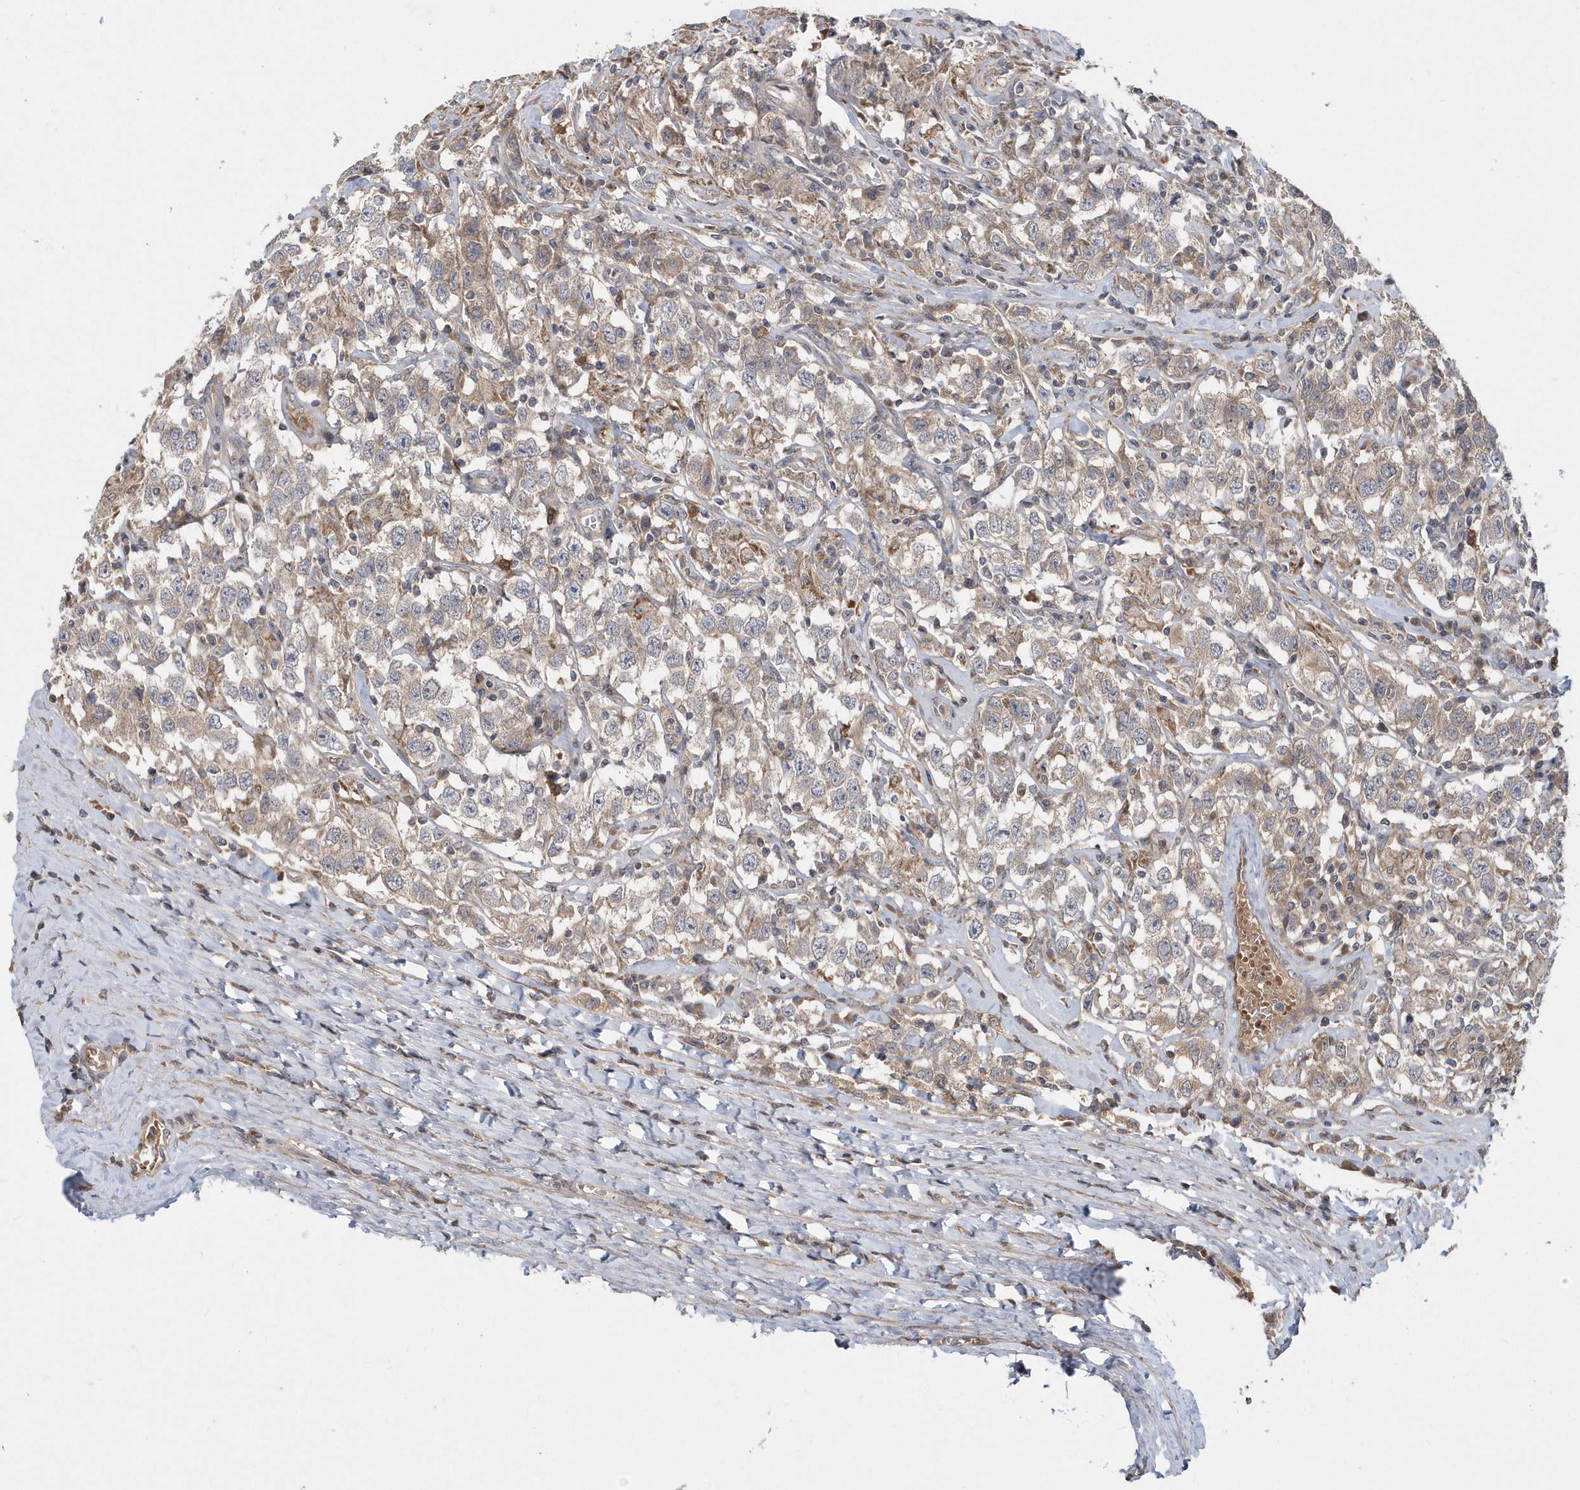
{"staining": {"intensity": "weak", "quantity": "25%-75%", "location": "cytoplasmic/membranous"}, "tissue": "testis cancer", "cell_type": "Tumor cells", "image_type": "cancer", "snomed": [{"axis": "morphology", "description": "Seminoma, NOS"}, {"axis": "topography", "description": "Testis"}], "caption": "A low amount of weak cytoplasmic/membranous positivity is present in about 25%-75% of tumor cells in testis seminoma tissue. (DAB = brown stain, brightfield microscopy at high magnification).", "gene": "HMGCS1", "patient": {"sex": "male", "age": 41}}